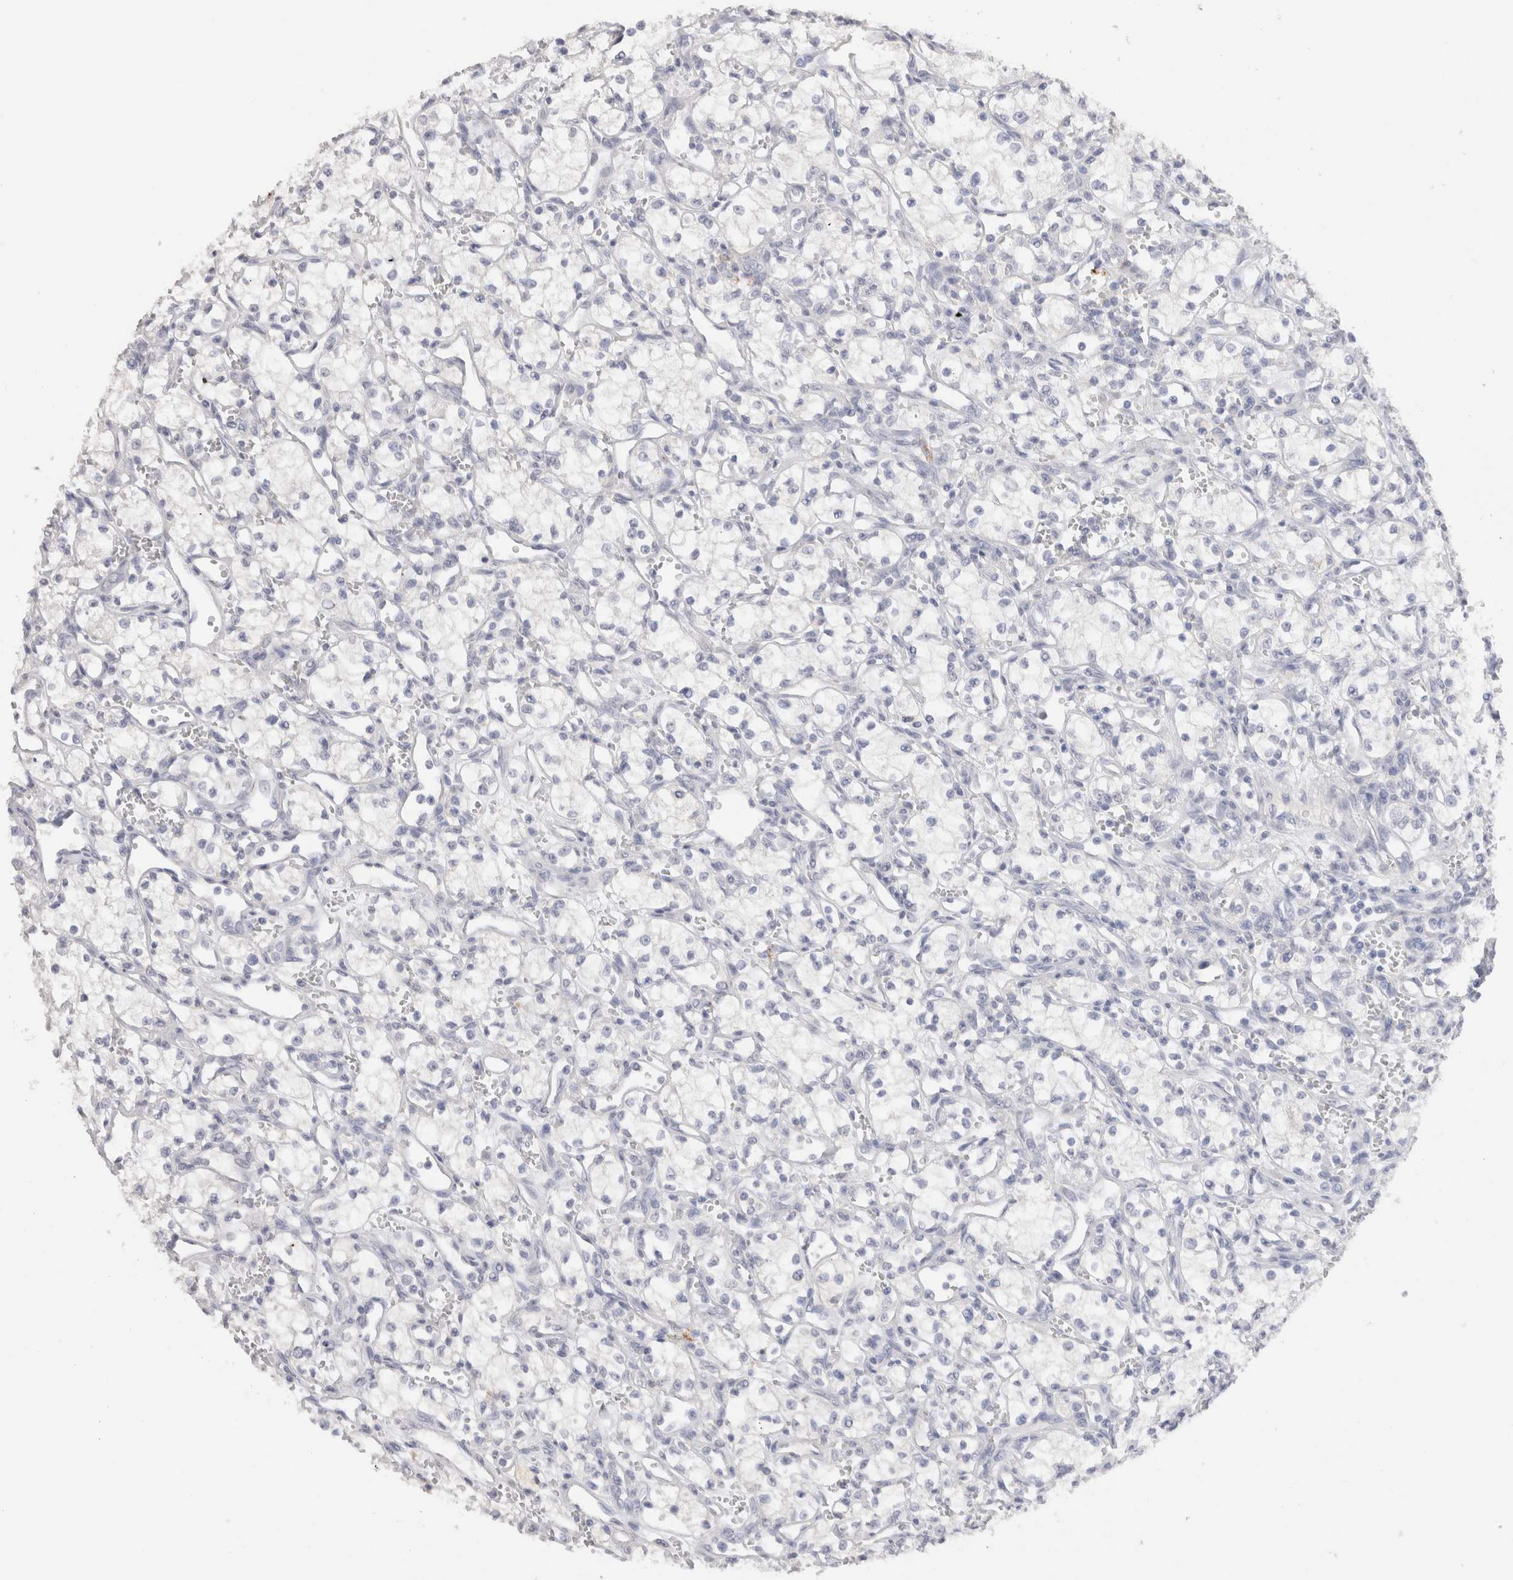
{"staining": {"intensity": "negative", "quantity": "none", "location": "none"}, "tissue": "renal cancer", "cell_type": "Tumor cells", "image_type": "cancer", "snomed": [{"axis": "morphology", "description": "Adenocarcinoma, NOS"}, {"axis": "topography", "description": "Kidney"}], "caption": "Tumor cells show no significant staining in adenocarcinoma (renal).", "gene": "LAMP3", "patient": {"sex": "male", "age": 59}}